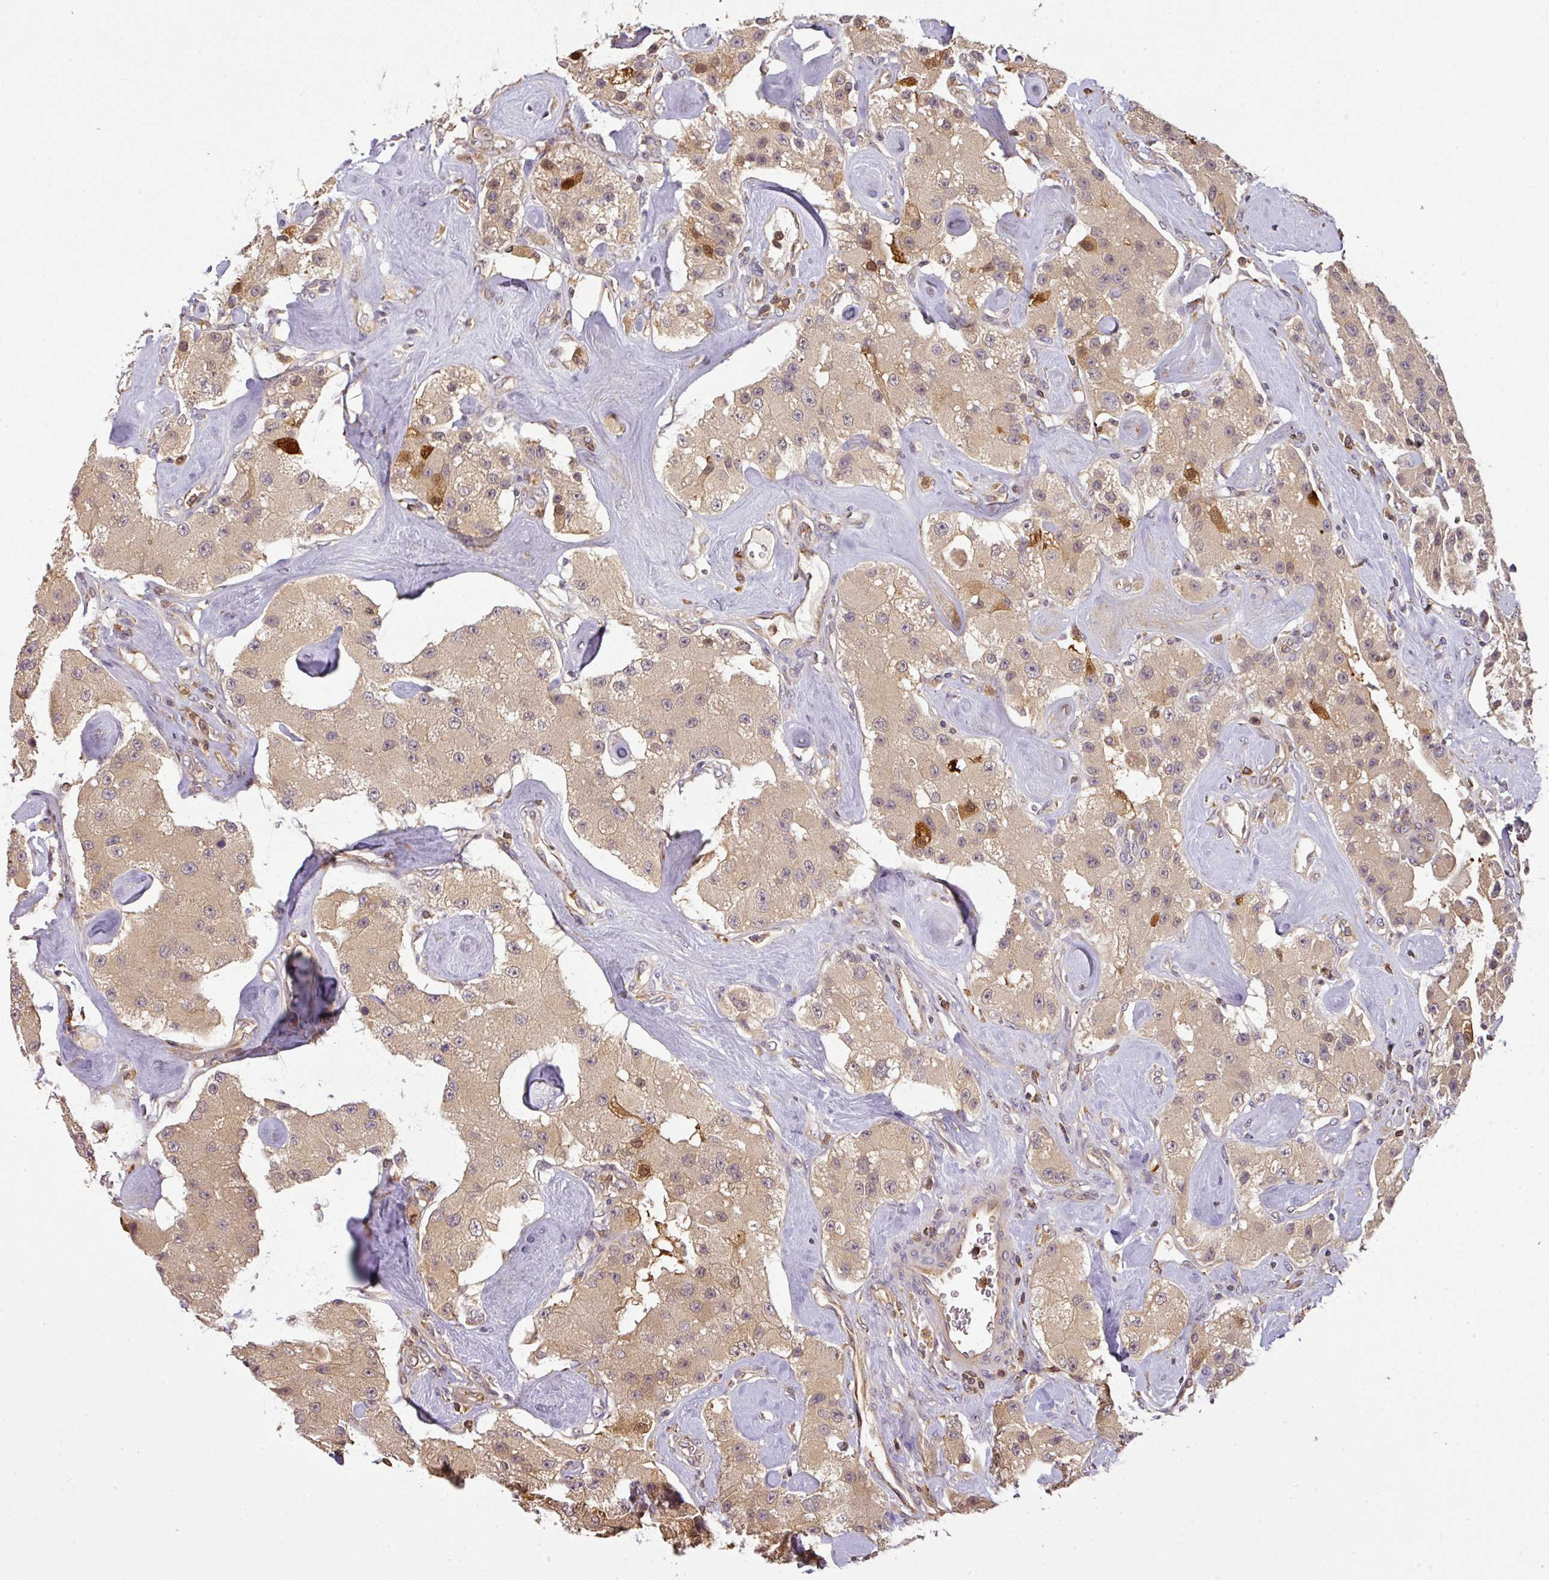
{"staining": {"intensity": "weak", "quantity": ">75%", "location": "cytoplasmic/membranous"}, "tissue": "carcinoid", "cell_type": "Tumor cells", "image_type": "cancer", "snomed": [{"axis": "morphology", "description": "Carcinoid, malignant, NOS"}, {"axis": "topography", "description": "Pancreas"}], "caption": "The histopathology image displays immunohistochemical staining of carcinoid (malignant). There is weak cytoplasmic/membranous staining is seen in approximately >75% of tumor cells.", "gene": "TCL1B", "patient": {"sex": "male", "age": 41}}